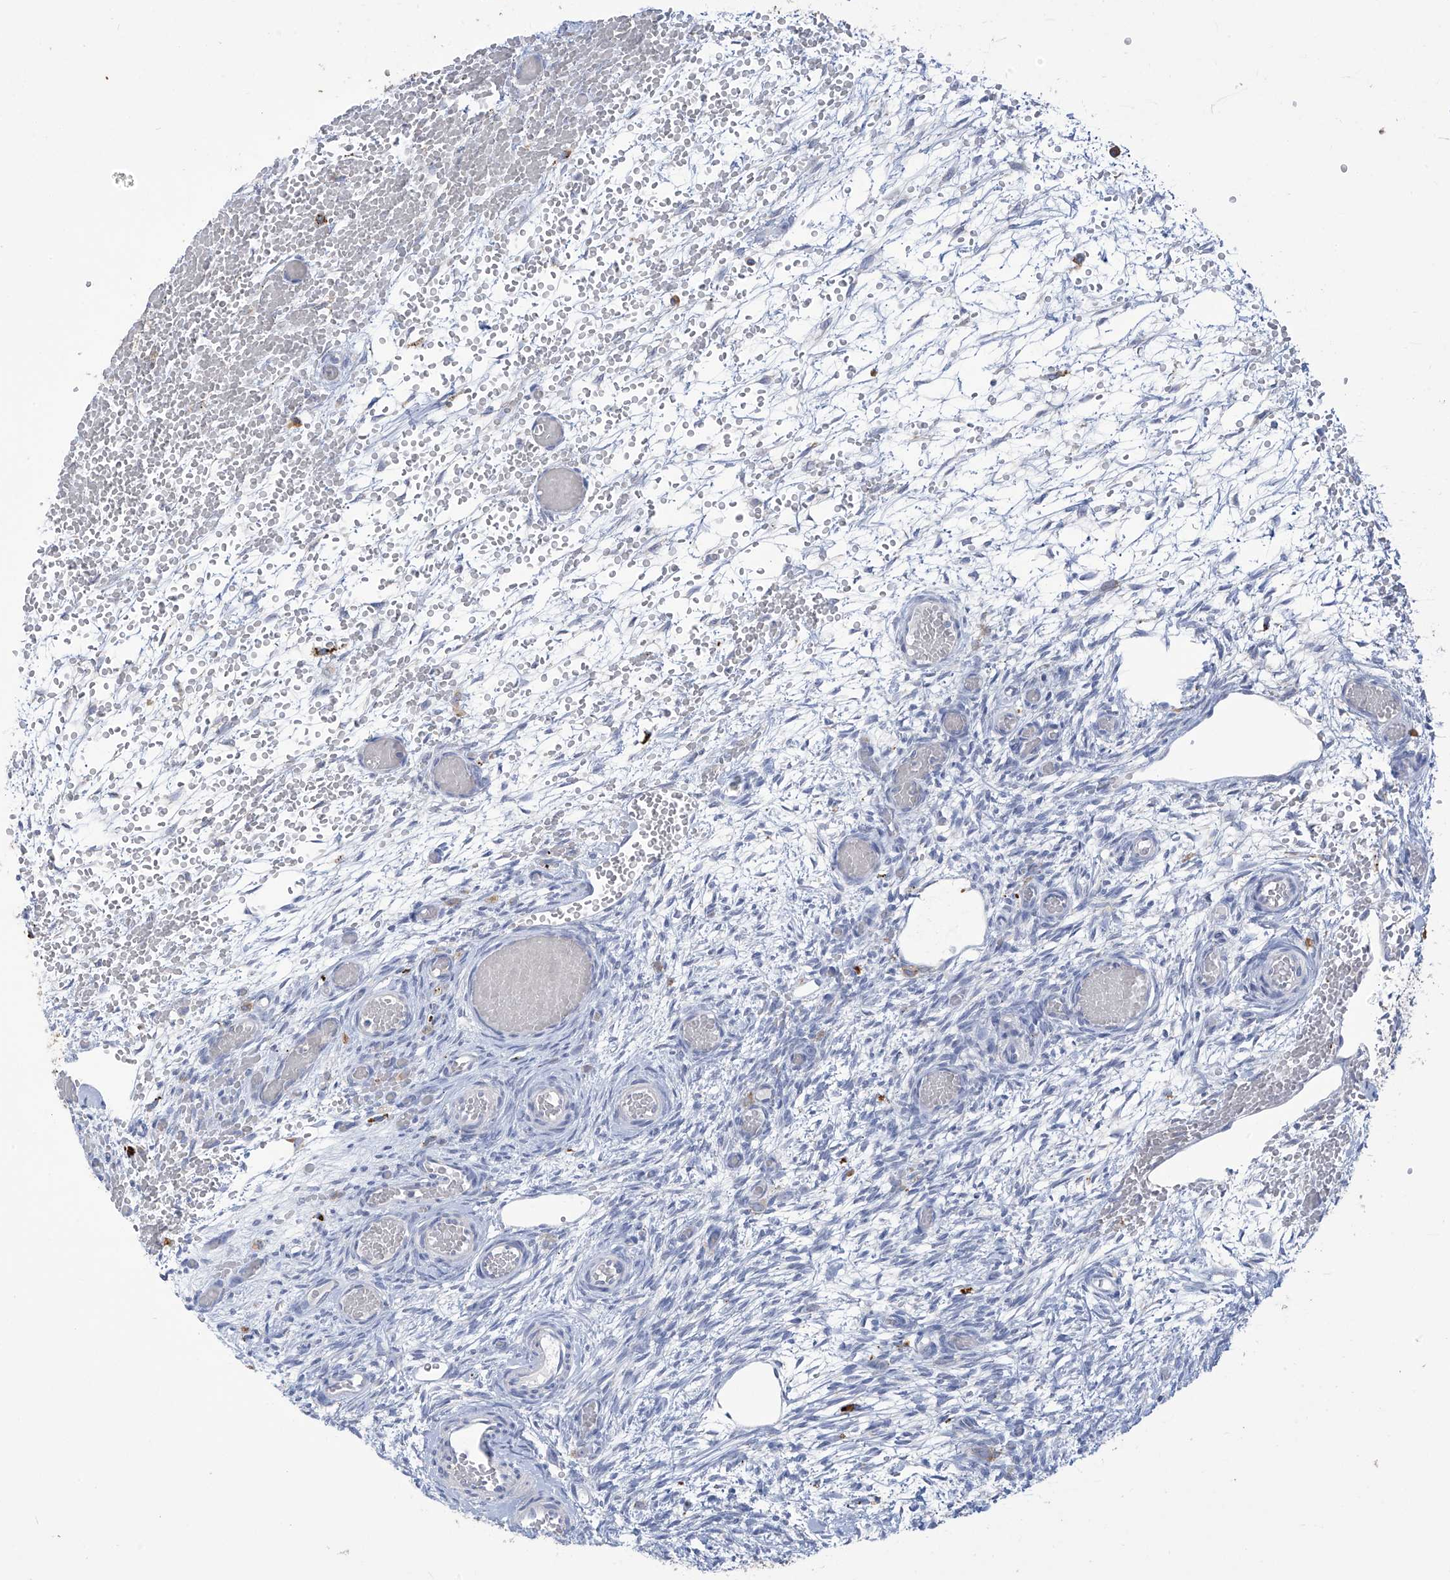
{"staining": {"intensity": "negative", "quantity": "none", "location": "none"}, "tissue": "ovary", "cell_type": "Follicle cells", "image_type": "normal", "snomed": [{"axis": "morphology", "description": "Adenocarcinoma, NOS"}, {"axis": "topography", "description": "Endometrium"}], "caption": "This is a image of IHC staining of normal ovary, which shows no staining in follicle cells.", "gene": "OGT", "patient": {"sex": "female", "age": 32}}